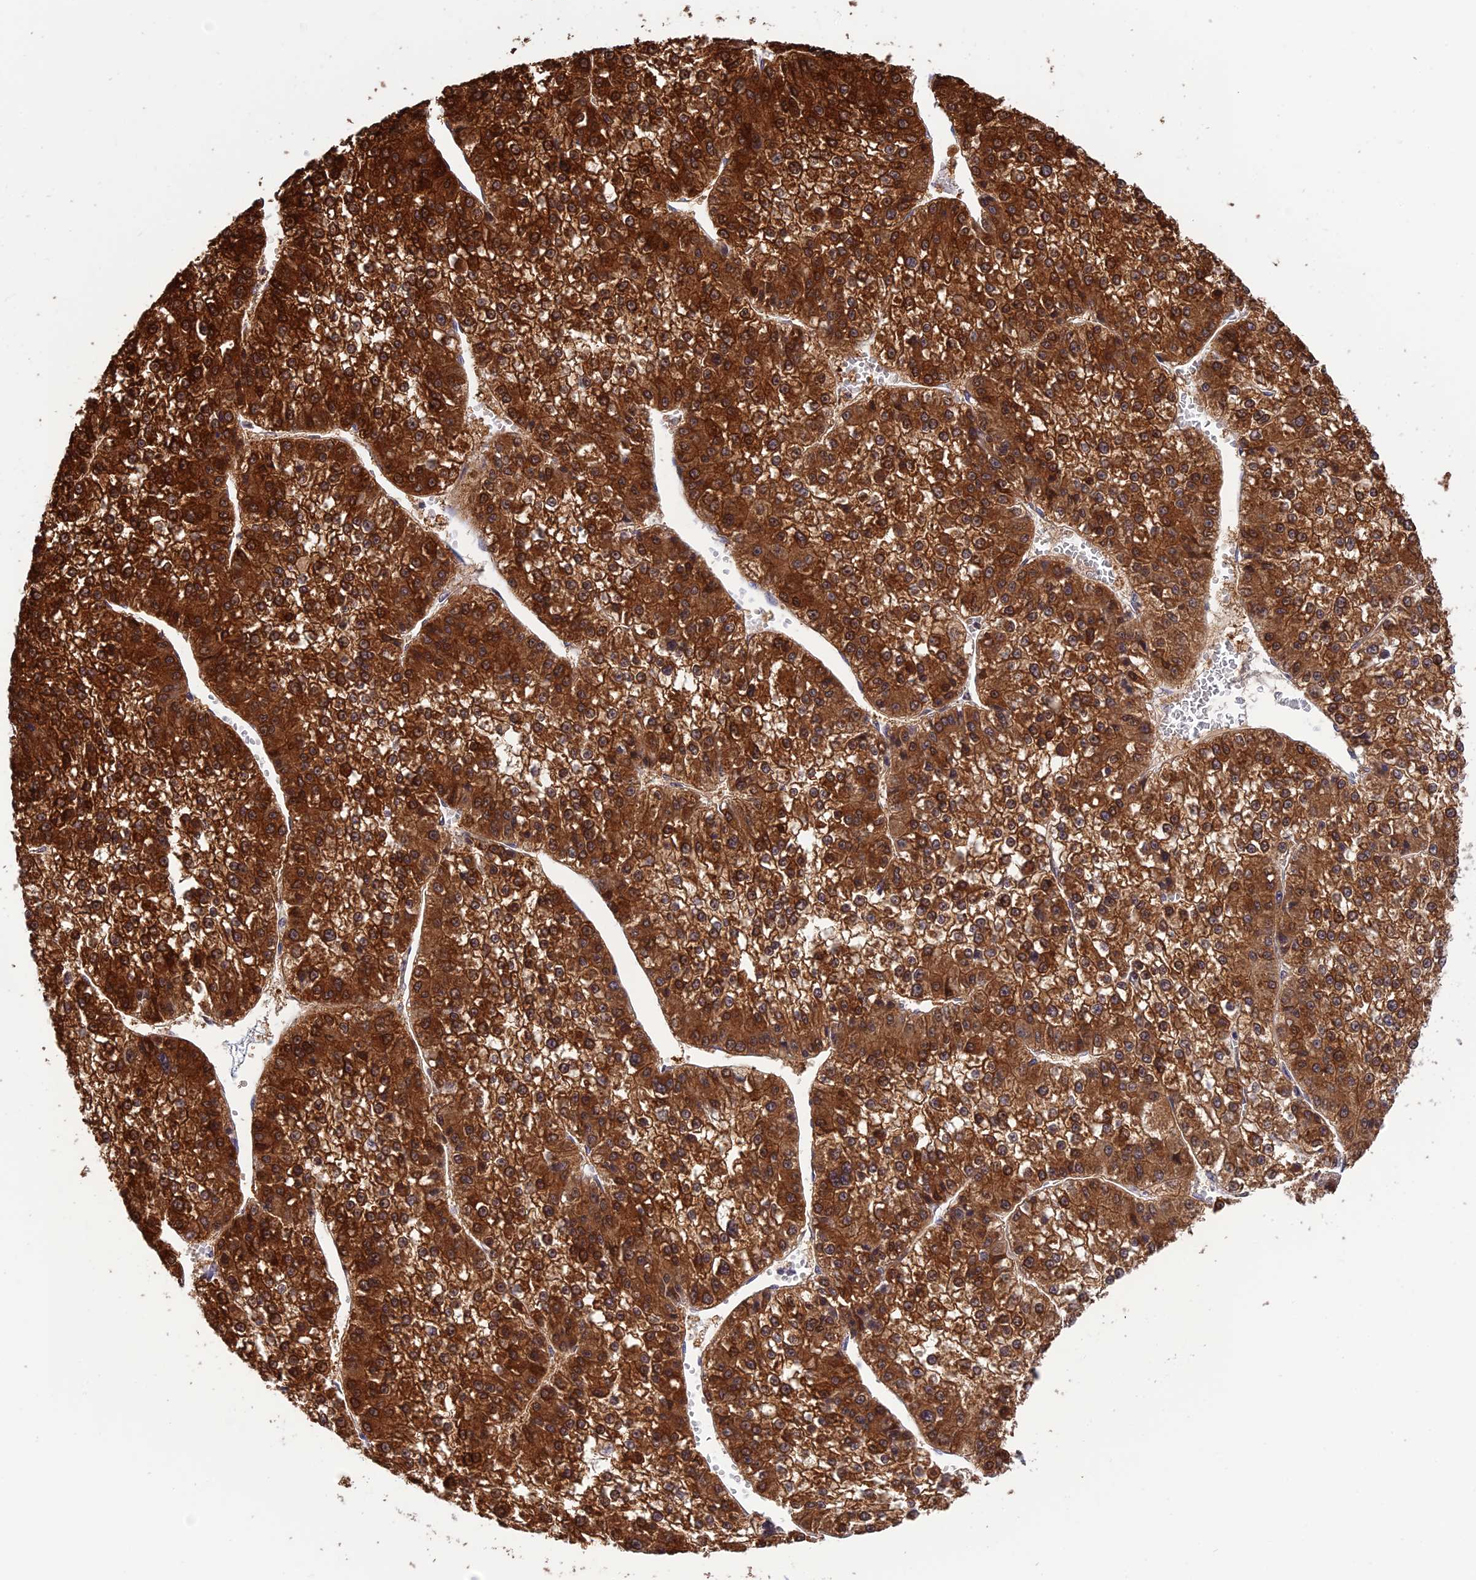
{"staining": {"intensity": "strong", "quantity": ">75%", "location": "cytoplasmic/membranous"}, "tissue": "liver cancer", "cell_type": "Tumor cells", "image_type": "cancer", "snomed": [{"axis": "morphology", "description": "Carcinoma, Hepatocellular, NOS"}, {"axis": "topography", "description": "Liver"}], "caption": "Hepatocellular carcinoma (liver) was stained to show a protein in brown. There is high levels of strong cytoplasmic/membranous positivity in about >75% of tumor cells.", "gene": "MNS1", "patient": {"sex": "female", "age": 73}}